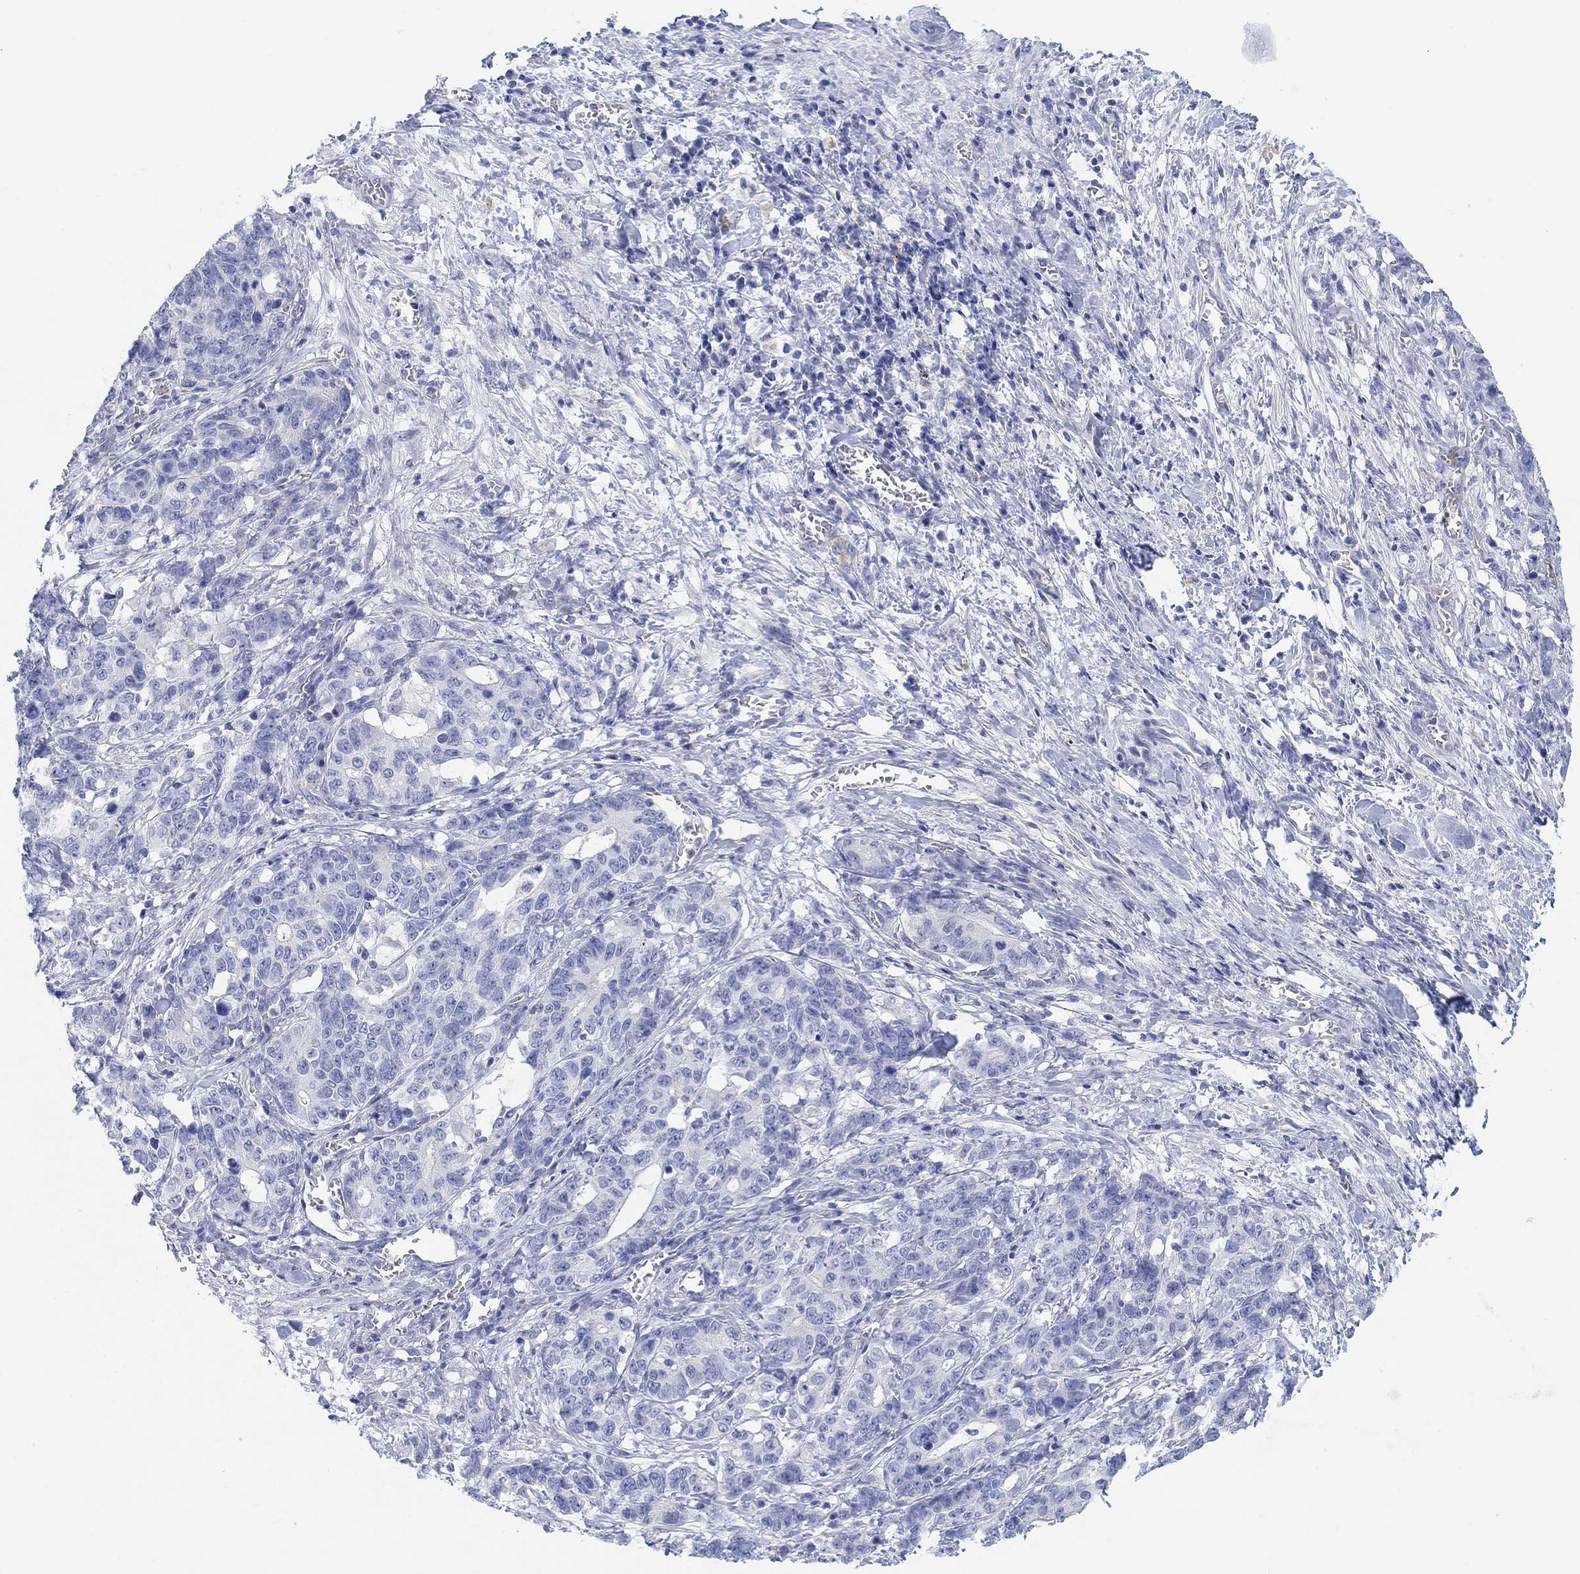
{"staining": {"intensity": "negative", "quantity": "none", "location": "none"}, "tissue": "stomach cancer", "cell_type": "Tumor cells", "image_type": "cancer", "snomed": [{"axis": "morphology", "description": "Normal tissue, NOS"}, {"axis": "morphology", "description": "Adenocarcinoma, NOS"}, {"axis": "topography", "description": "Stomach"}], "caption": "There is no significant expression in tumor cells of stomach cancer.", "gene": "VAT1L", "patient": {"sex": "female", "age": 64}}